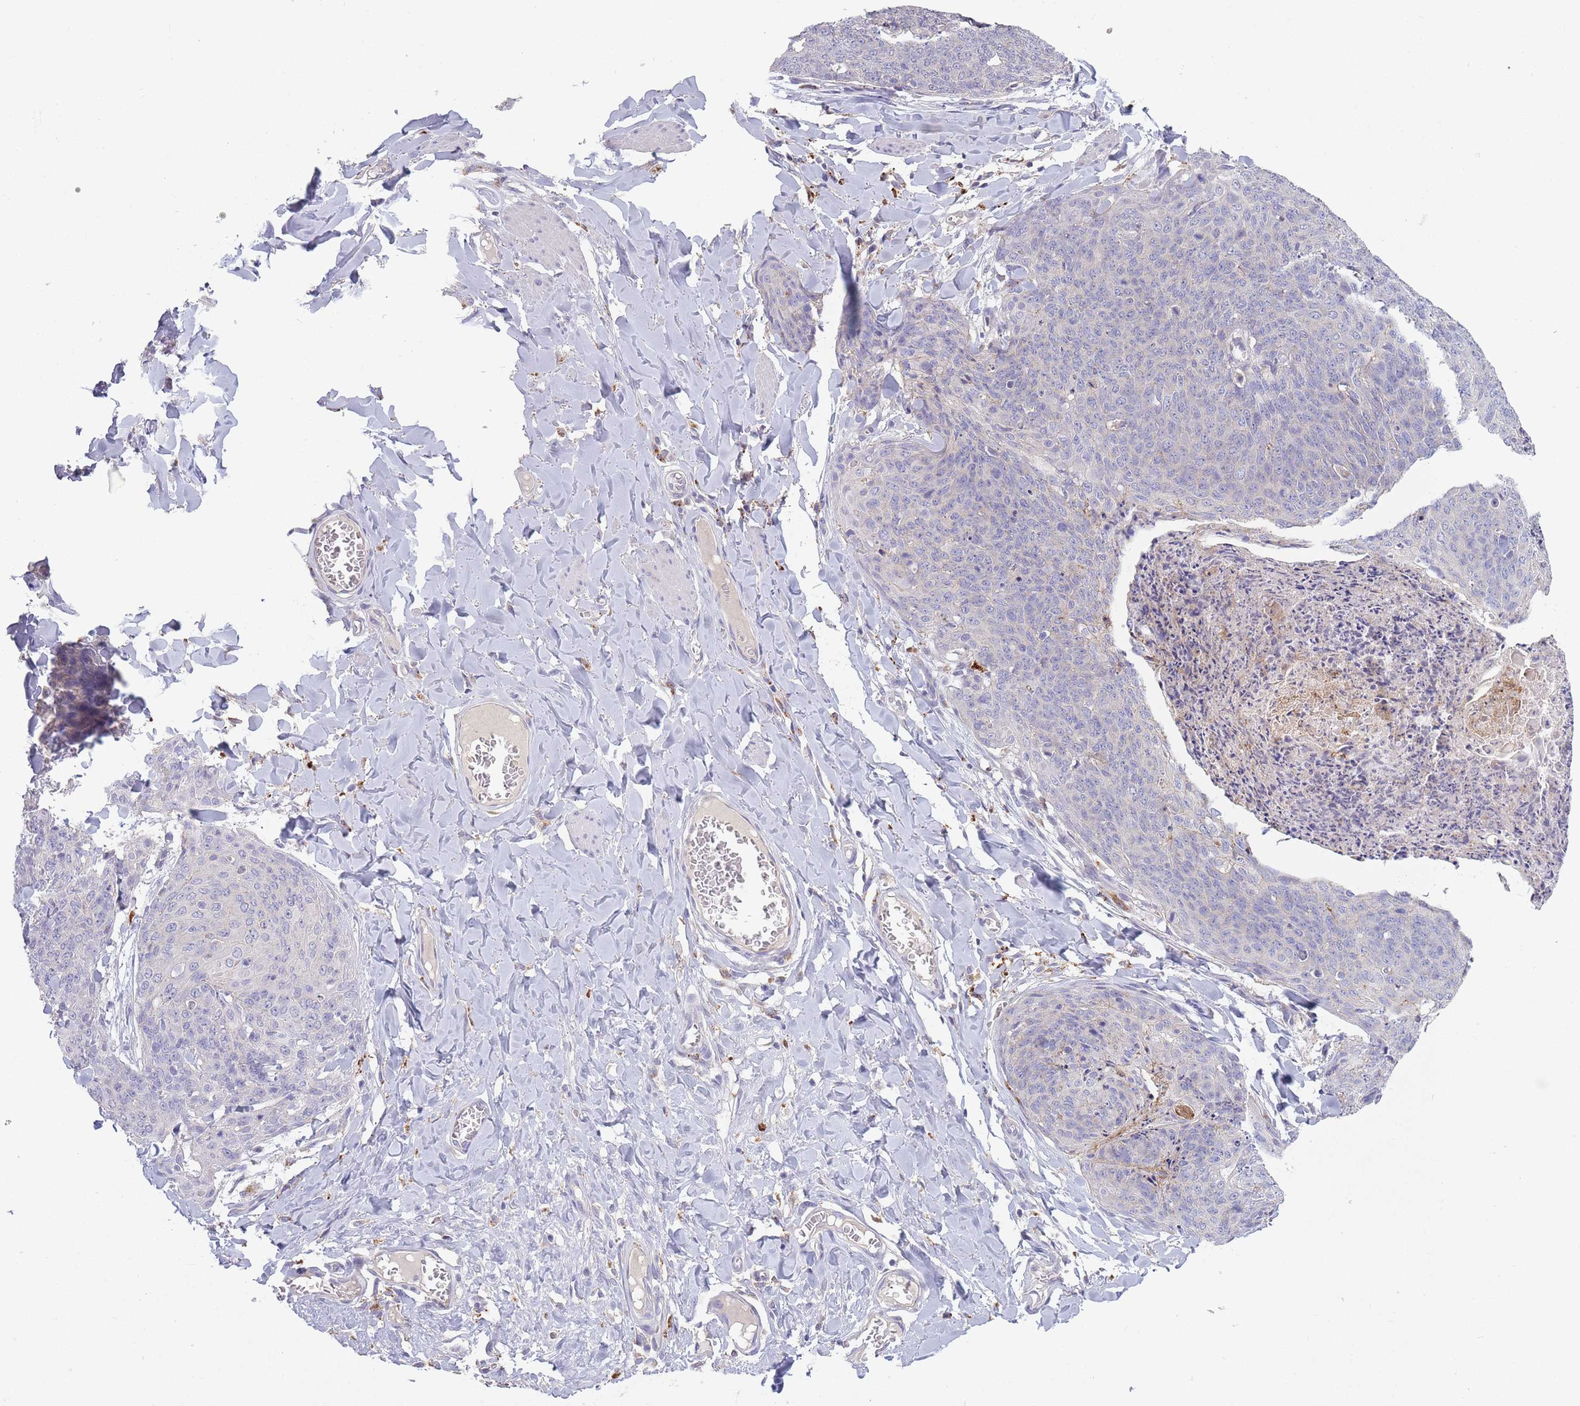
{"staining": {"intensity": "negative", "quantity": "none", "location": "none"}, "tissue": "skin cancer", "cell_type": "Tumor cells", "image_type": "cancer", "snomed": [{"axis": "morphology", "description": "Squamous cell carcinoma, NOS"}, {"axis": "topography", "description": "Skin"}, {"axis": "topography", "description": "Vulva"}], "caption": "Immunohistochemical staining of skin squamous cell carcinoma displays no significant expression in tumor cells.", "gene": "TRIM61", "patient": {"sex": "female", "age": 85}}